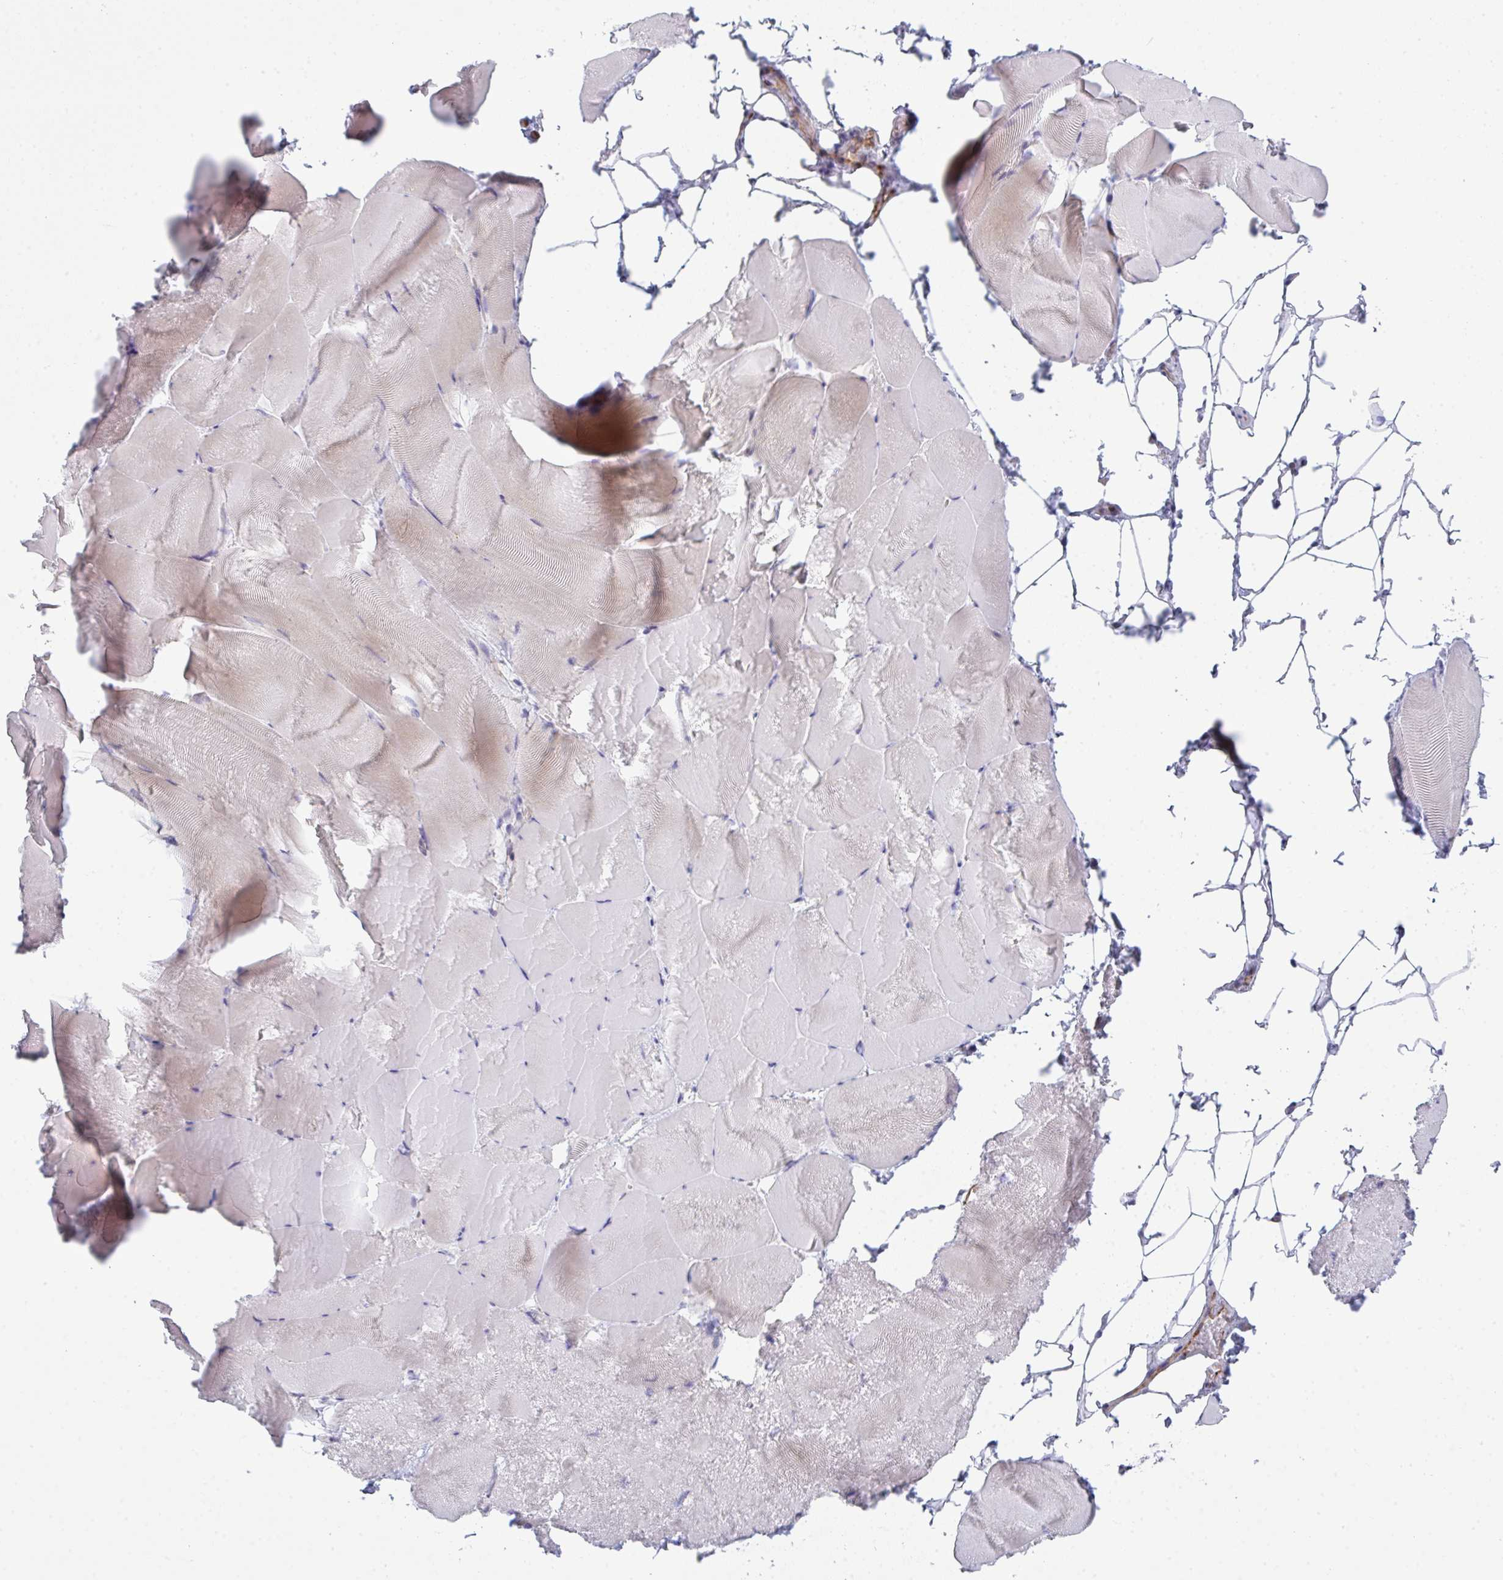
{"staining": {"intensity": "negative", "quantity": "none", "location": "none"}, "tissue": "skeletal muscle", "cell_type": "Myocytes", "image_type": "normal", "snomed": [{"axis": "morphology", "description": "Normal tissue, NOS"}, {"axis": "topography", "description": "Skeletal muscle"}], "caption": "A high-resolution histopathology image shows immunohistochemistry (IHC) staining of normal skeletal muscle, which reveals no significant staining in myocytes. Brightfield microscopy of immunohistochemistry (IHC) stained with DAB (3,3'-diaminobenzidine) (brown) and hematoxylin (blue), captured at high magnification.", "gene": "CD80", "patient": {"sex": "female", "age": 64}}